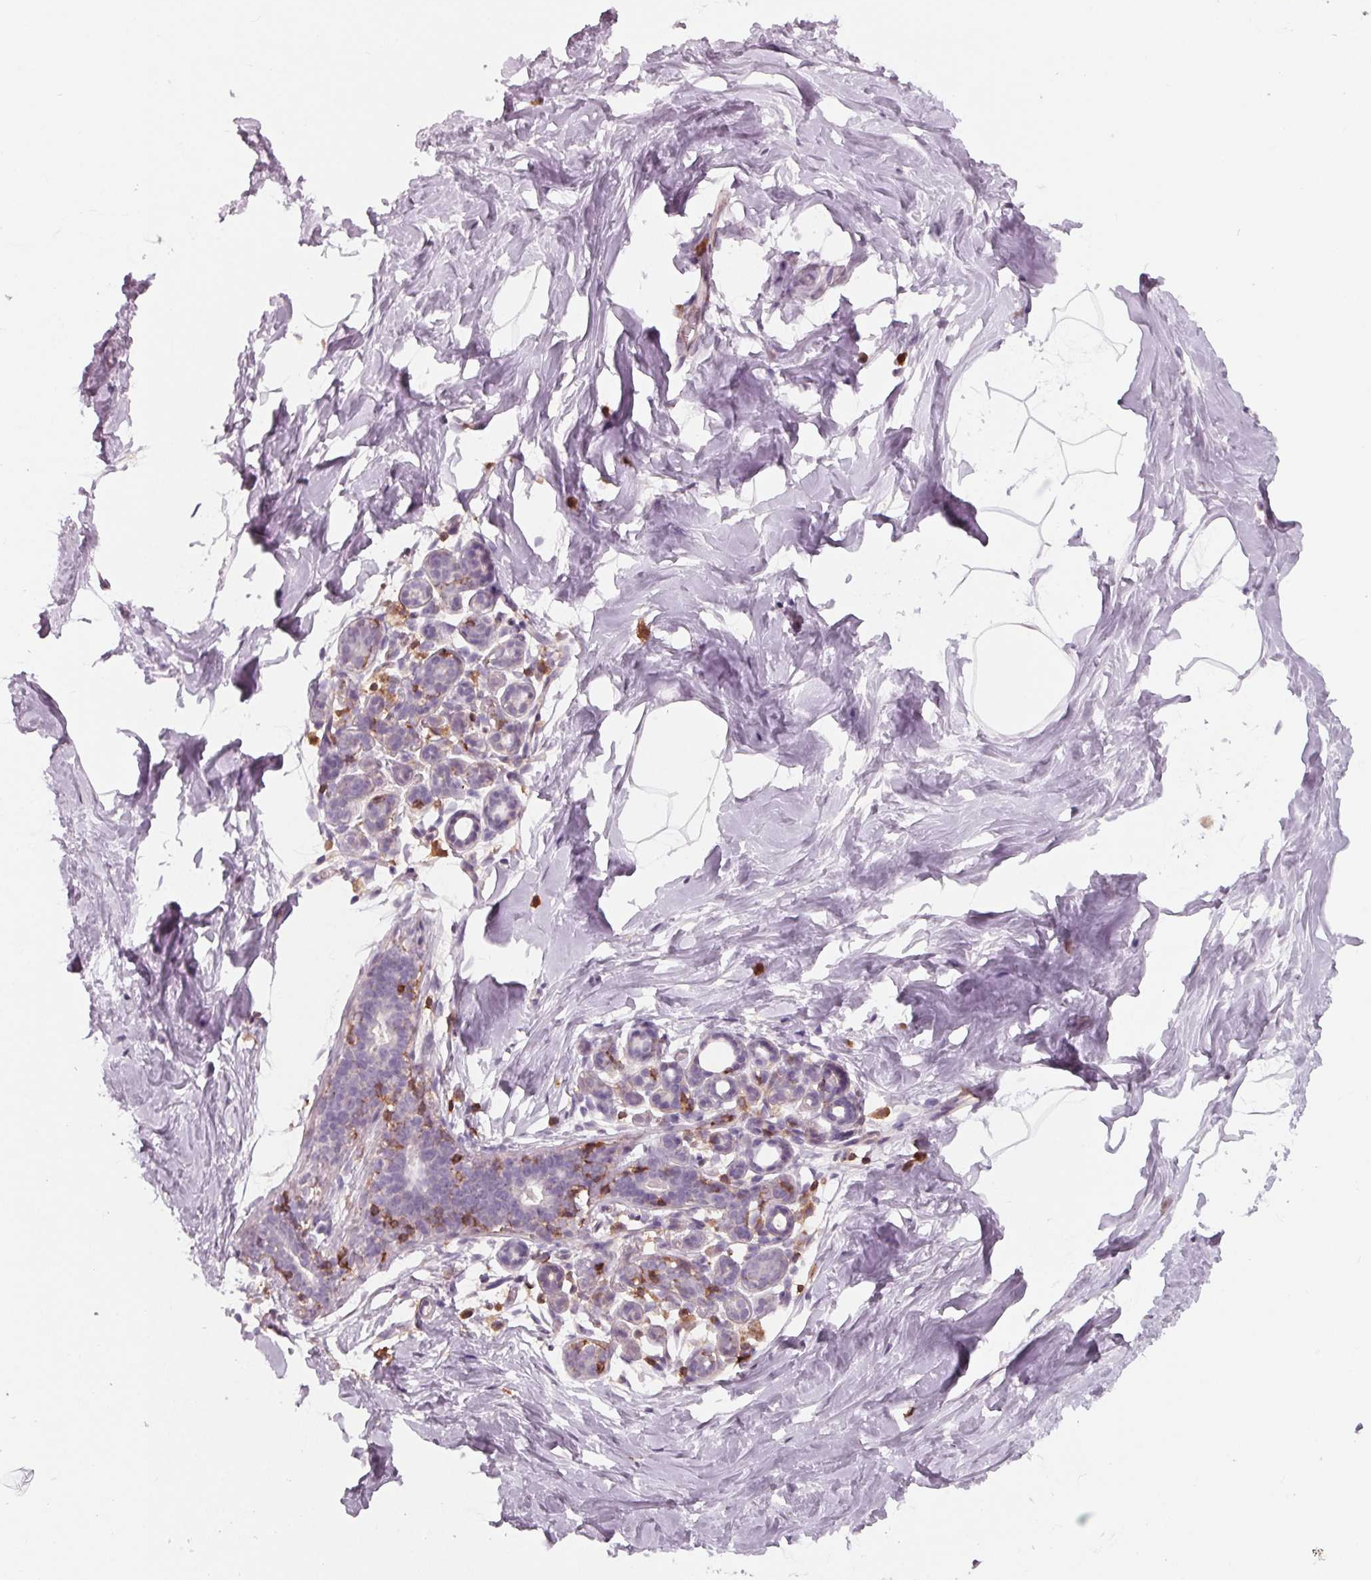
{"staining": {"intensity": "negative", "quantity": "none", "location": "none"}, "tissue": "breast", "cell_type": "Adipocytes", "image_type": "normal", "snomed": [{"axis": "morphology", "description": "Normal tissue, NOS"}, {"axis": "topography", "description": "Breast"}], "caption": "DAB (3,3'-diaminobenzidine) immunohistochemical staining of unremarkable human breast displays no significant expression in adipocytes.", "gene": "ARHGAP25", "patient": {"sex": "female", "age": 32}}